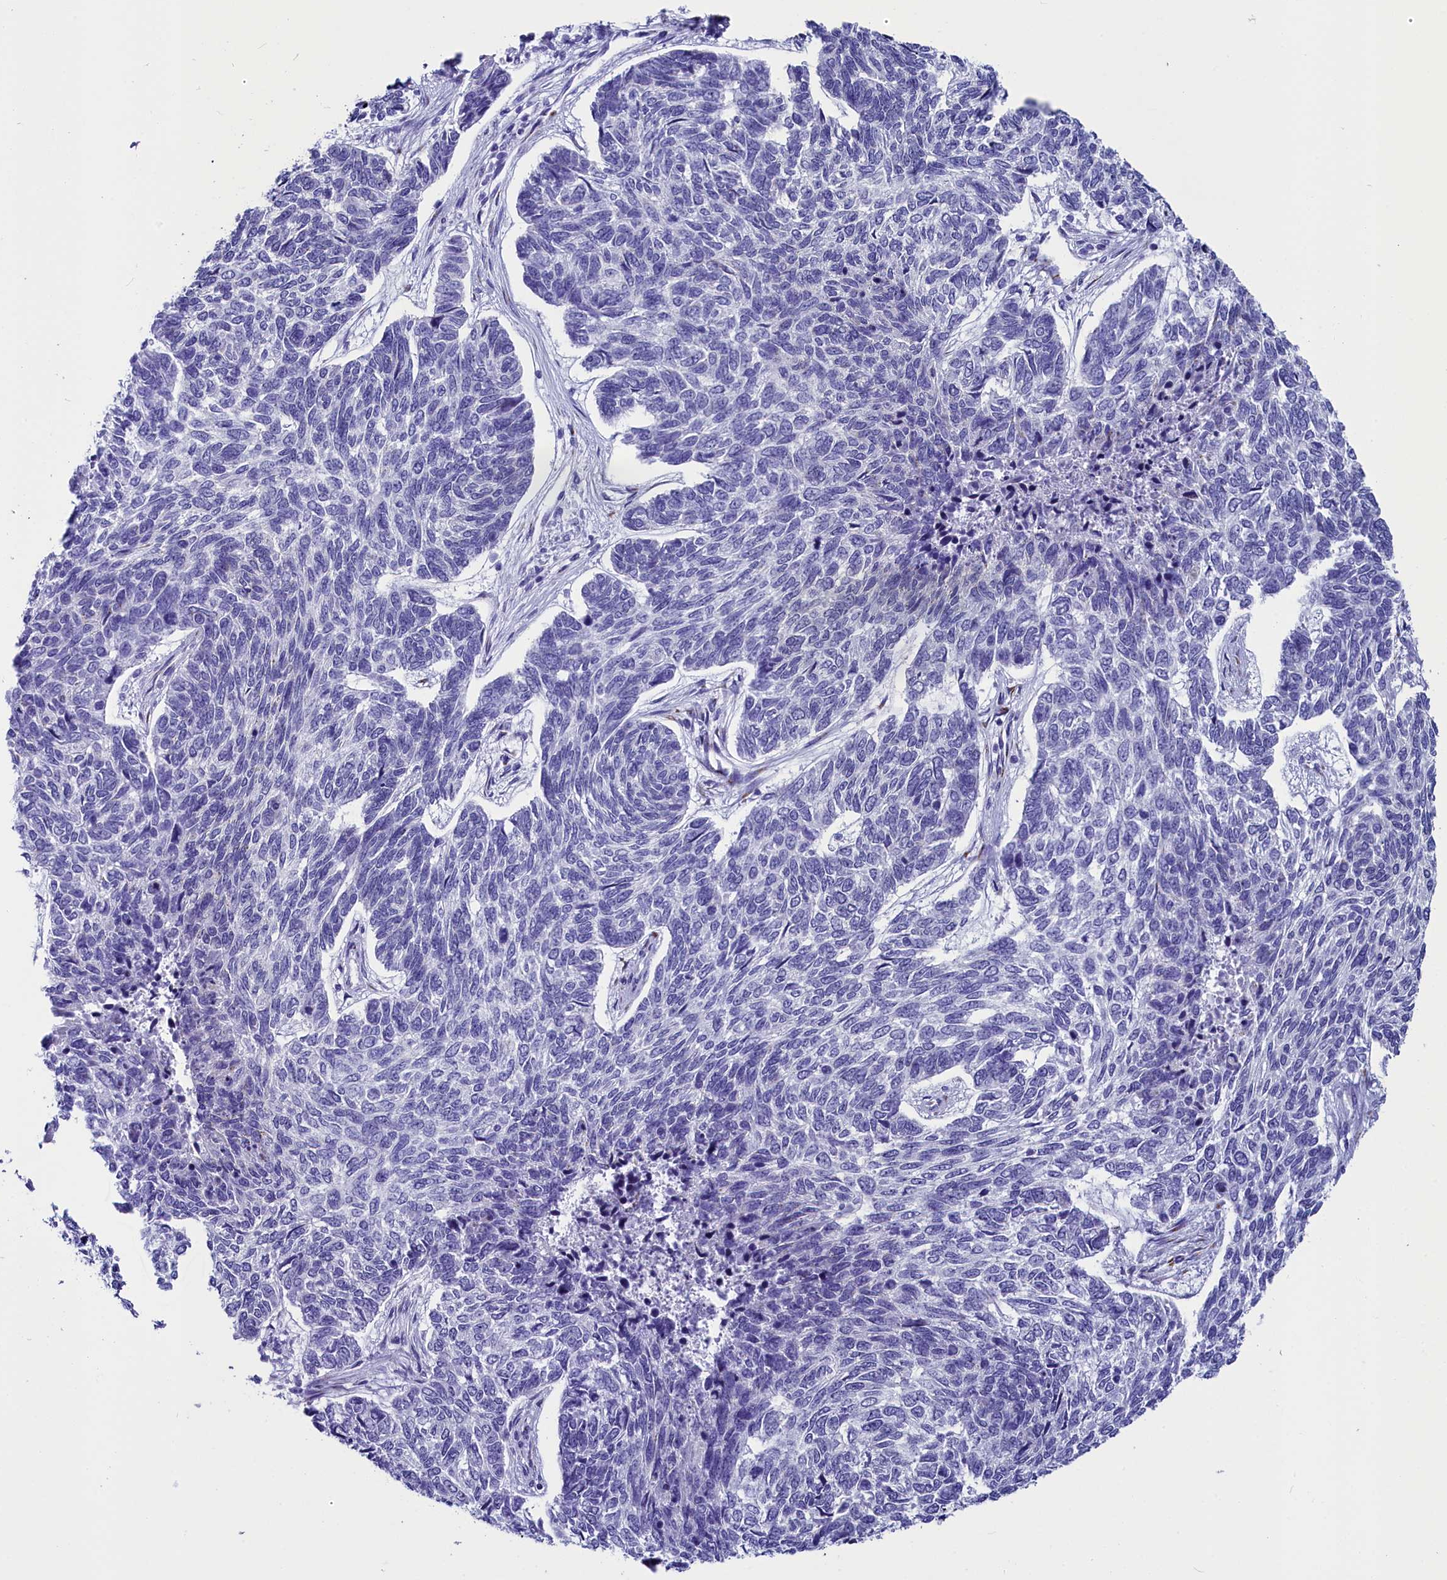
{"staining": {"intensity": "negative", "quantity": "none", "location": "none"}, "tissue": "skin cancer", "cell_type": "Tumor cells", "image_type": "cancer", "snomed": [{"axis": "morphology", "description": "Basal cell carcinoma"}, {"axis": "topography", "description": "Skin"}], "caption": "Basal cell carcinoma (skin) stained for a protein using IHC demonstrates no positivity tumor cells.", "gene": "AP3B2", "patient": {"sex": "female", "age": 65}}